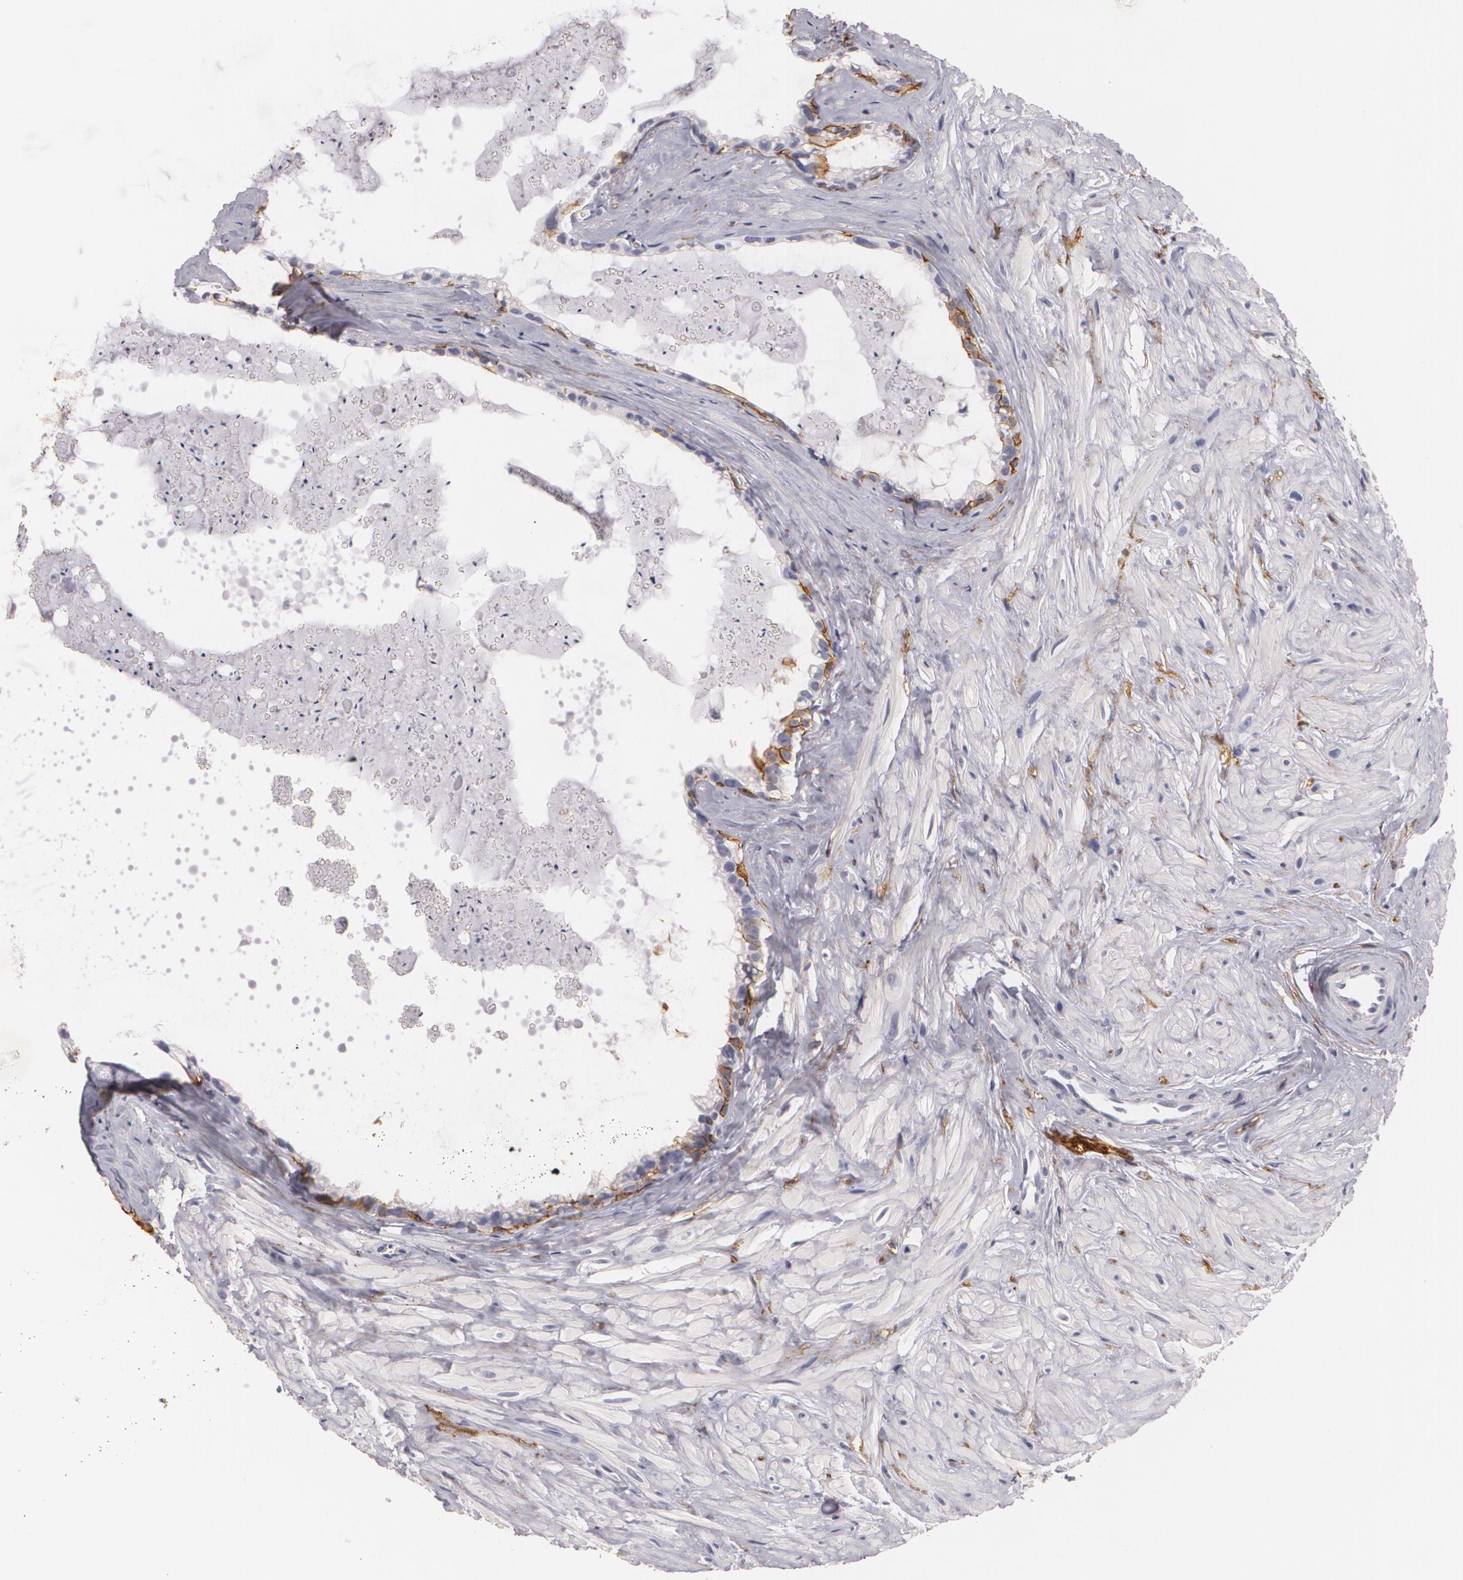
{"staining": {"intensity": "moderate", "quantity": "25%-75%", "location": "cytoplasmic/membranous"}, "tissue": "seminal vesicle", "cell_type": "Glandular cells", "image_type": "normal", "snomed": [{"axis": "morphology", "description": "Normal tissue, NOS"}, {"axis": "topography", "description": "Seminal veicle"}], "caption": "Seminal vesicle stained with a brown dye shows moderate cytoplasmic/membranous positive staining in about 25%-75% of glandular cells.", "gene": "NGFR", "patient": {"sex": "male", "age": 60}}